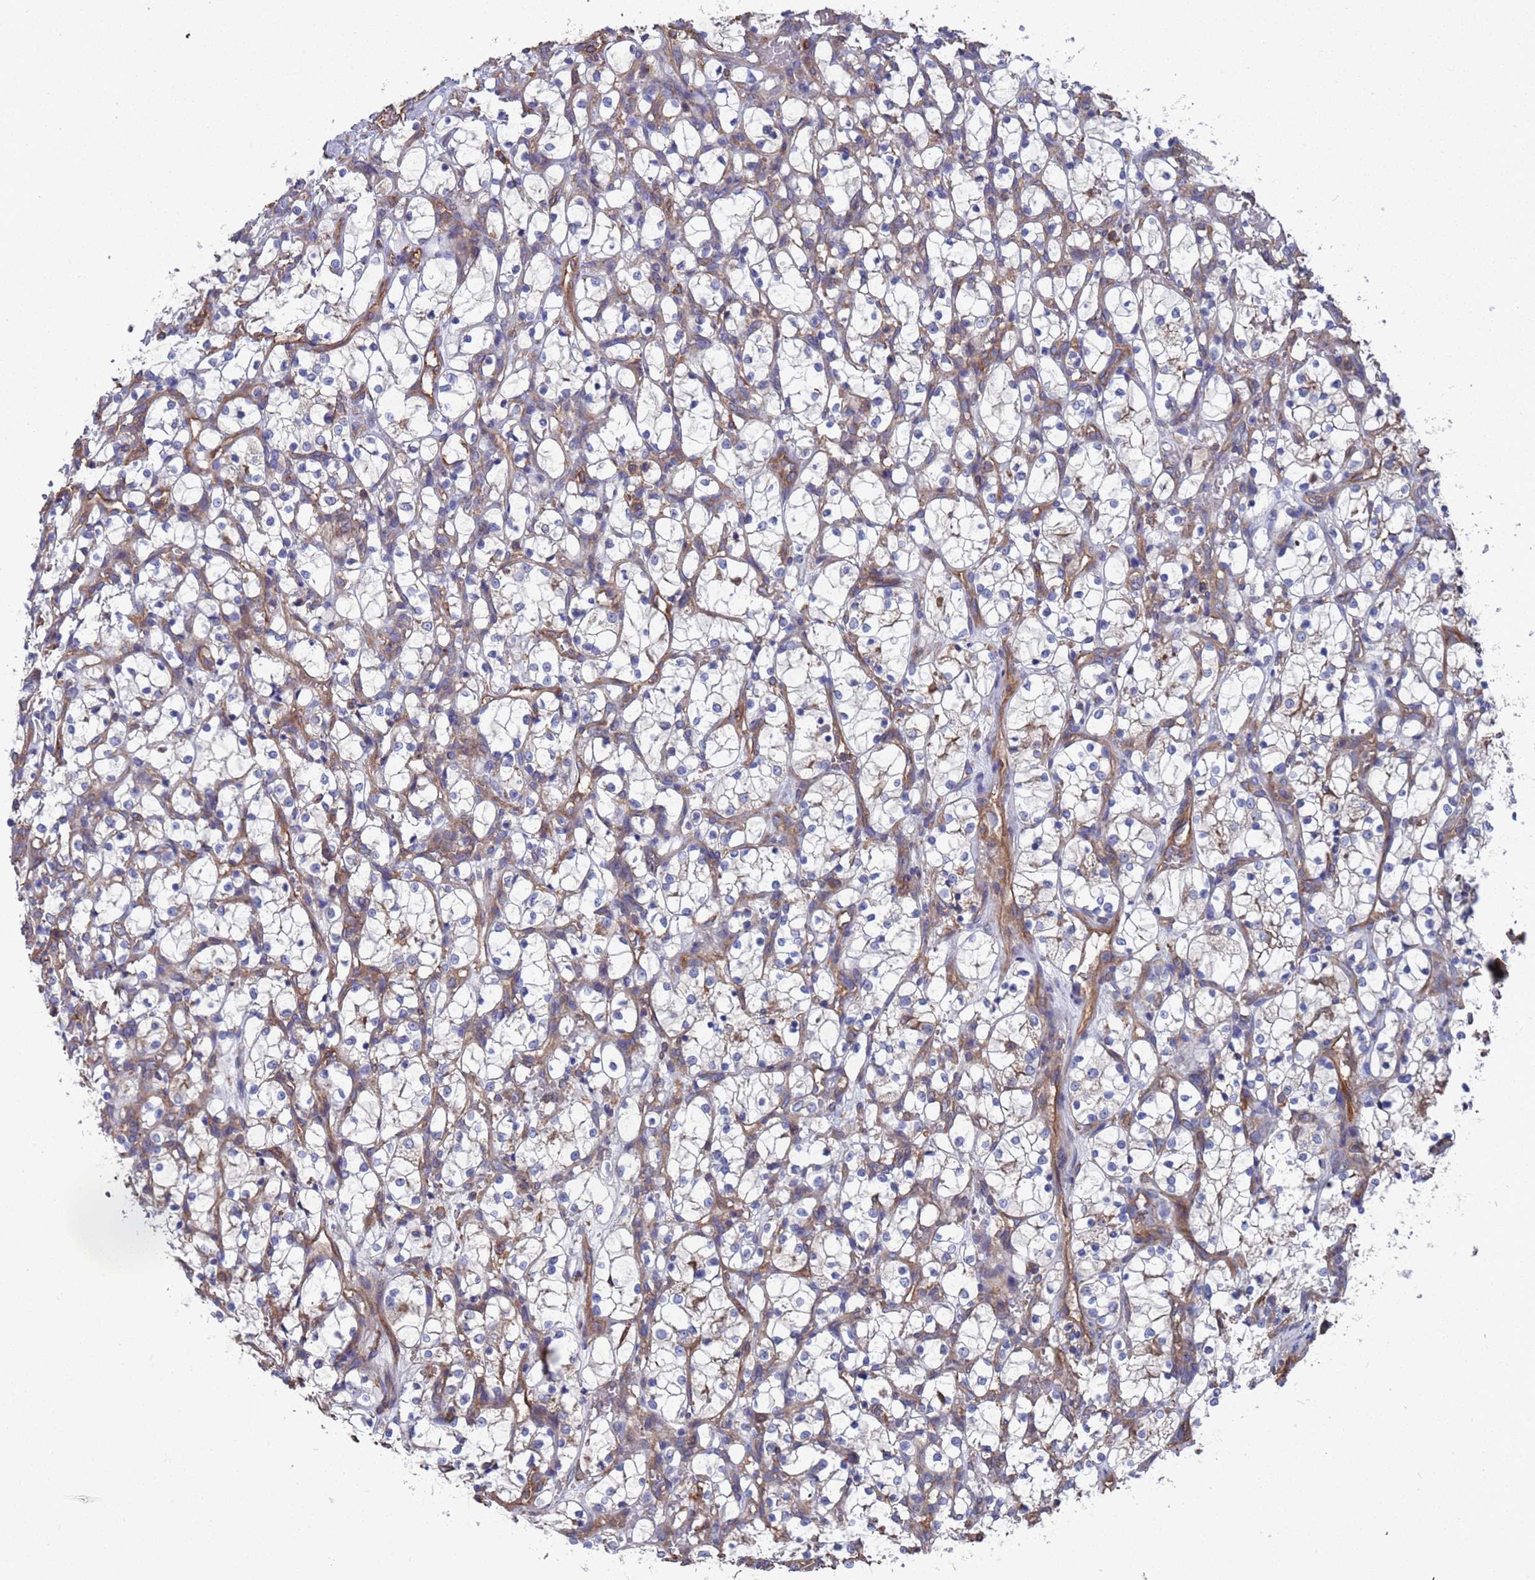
{"staining": {"intensity": "negative", "quantity": "none", "location": "none"}, "tissue": "renal cancer", "cell_type": "Tumor cells", "image_type": "cancer", "snomed": [{"axis": "morphology", "description": "Adenocarcinoma, NOS"}, {"axis": "topography", "description": "Kidney"}], "caption": "This micrograph is of renal adenocarcinoma stained with immunohistochemistry to label a protein in brown with the nuclei are counter-stained blue. There is no staining in tumor cells.", "gene": "PYCR1", "patient": {"sex": "female", "age": 69}}